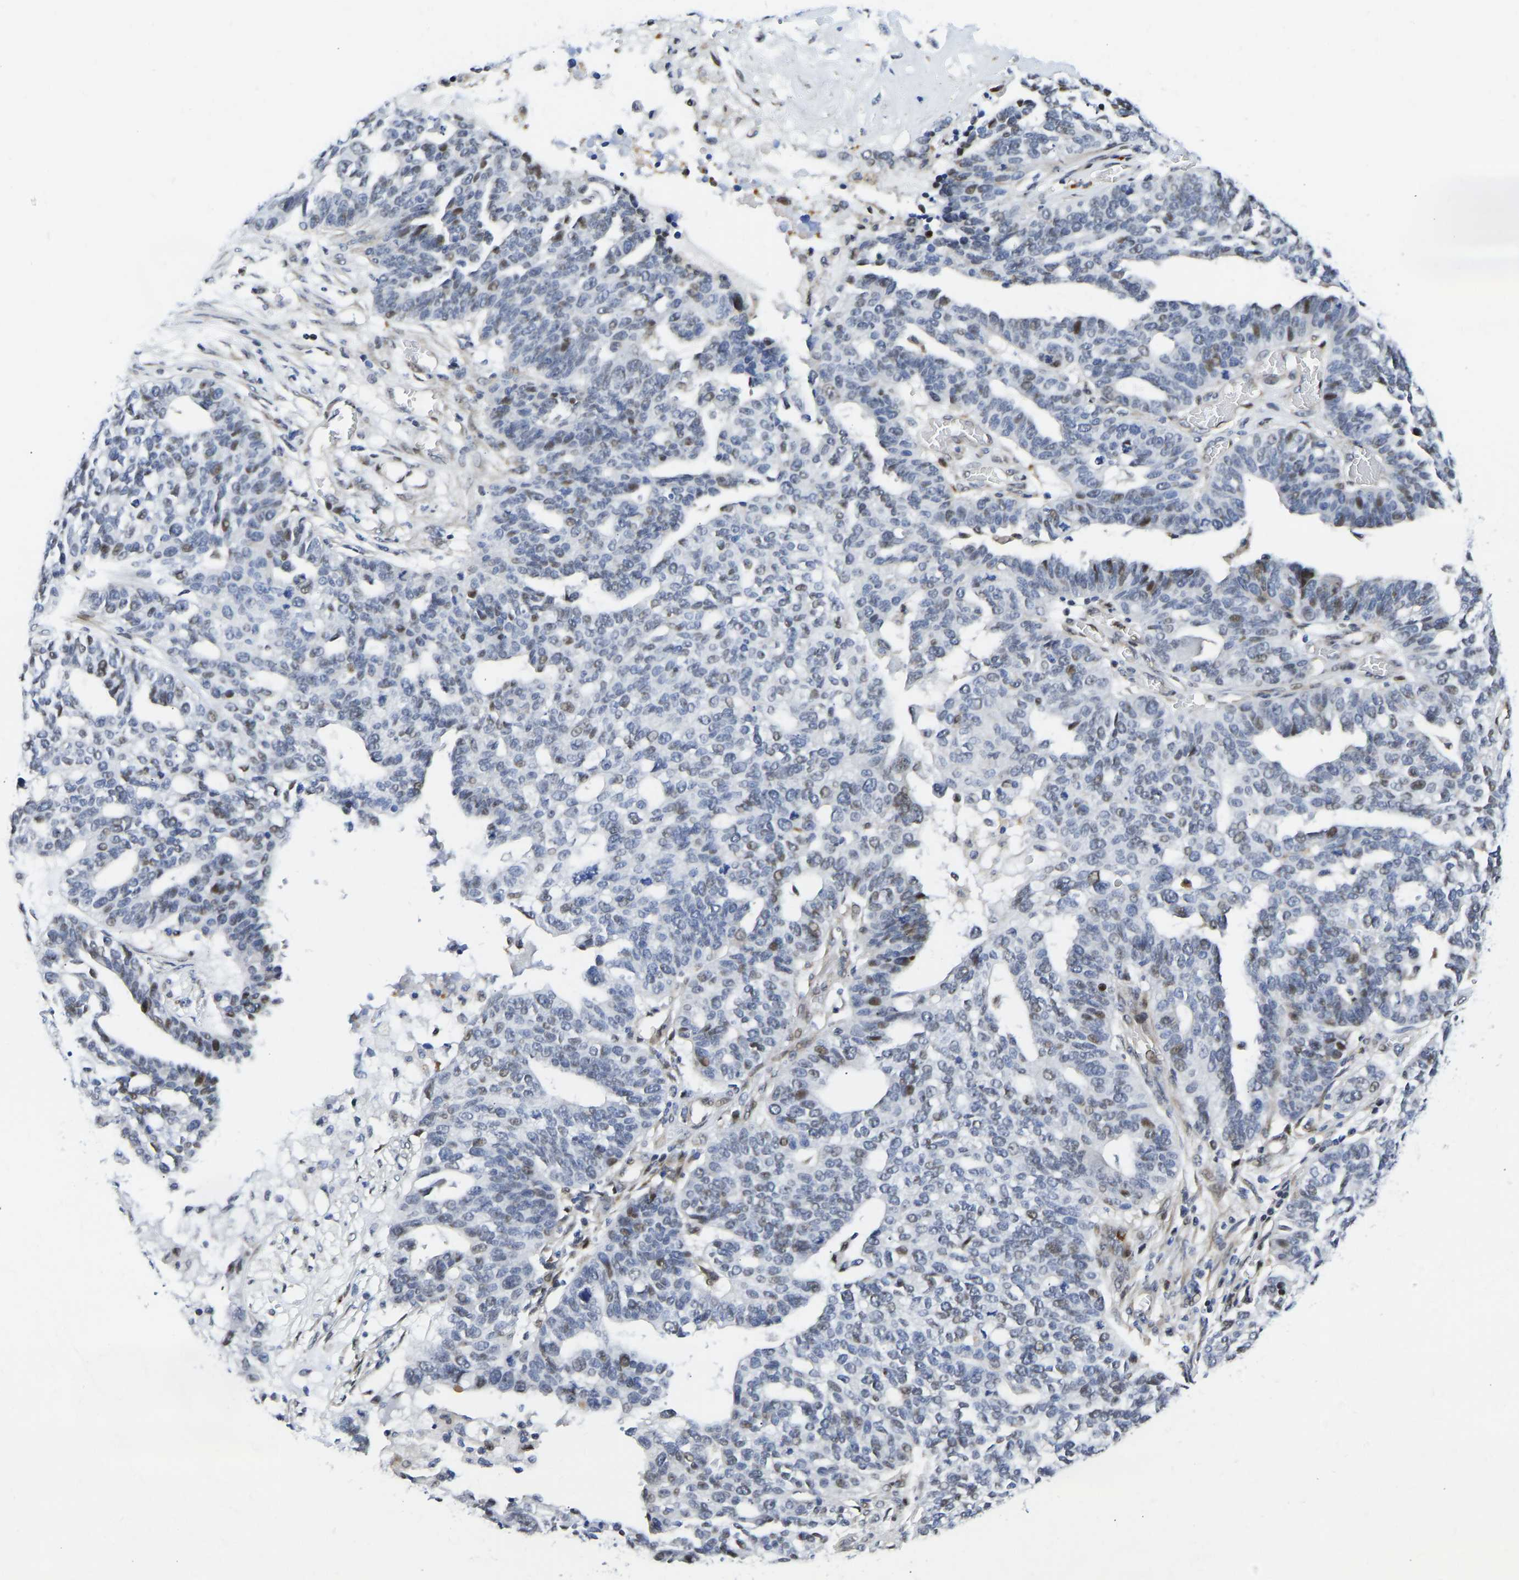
{"staining": {"intensity": "moderate", "quantity": "<25%", "location": "nuclear"}, "tissue": "ovarian cancer", "cell_type": "Tumor cells", "image_type": "cancer", "snomed": [{"axis": "morphology", "description": "Cystadenocarcinoma, serous, NOS"}, {"axis": "topography", "description": "Ovary"}], "caption": "This is an image of immunohistochemistry (IHC) staining of ovarian cancer, which shows moderate staining in the nuclear of tumor cells.", "gene": "HDAC5", "patient": {"sex": "female", "age": 59}}